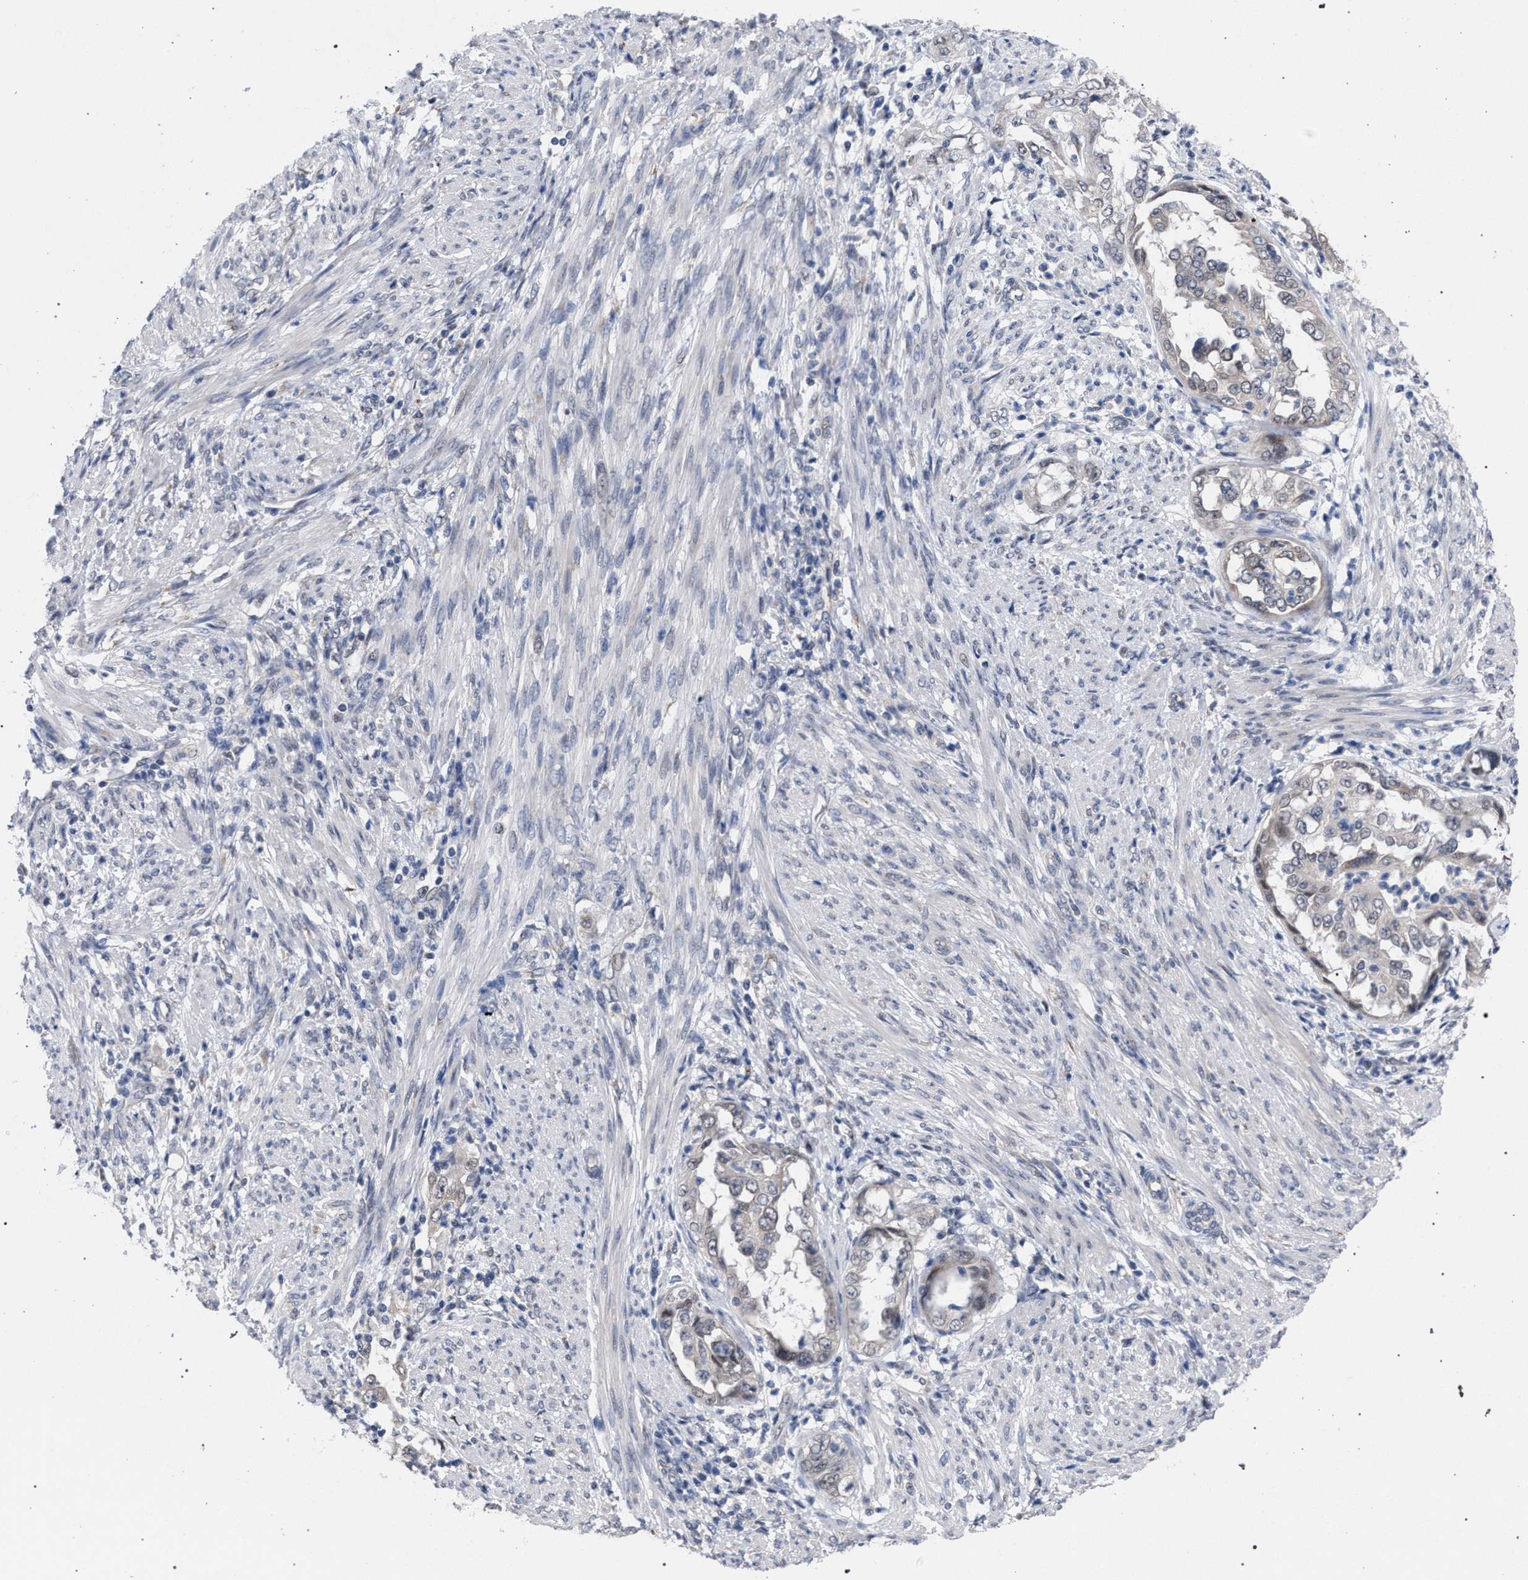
{"staining": {"intensity": "negative", "quantity": "none", "location": "none"}, "tissue": "endometrial cancer", "cell_type": "Tumor cells", "image_type": "cancer", "snomed": [{"axis": "morphology", "description": "Adenocarcinoma, NOS"}, {"axis": "topography", "description": "Endometrium"}], "caption": "Endometrial cancer was stained to show a protein in brown. There is no significant staining in tumor cells.", "gene": "GOLGA2", "patient": {"sex": "female", "age": 85}}